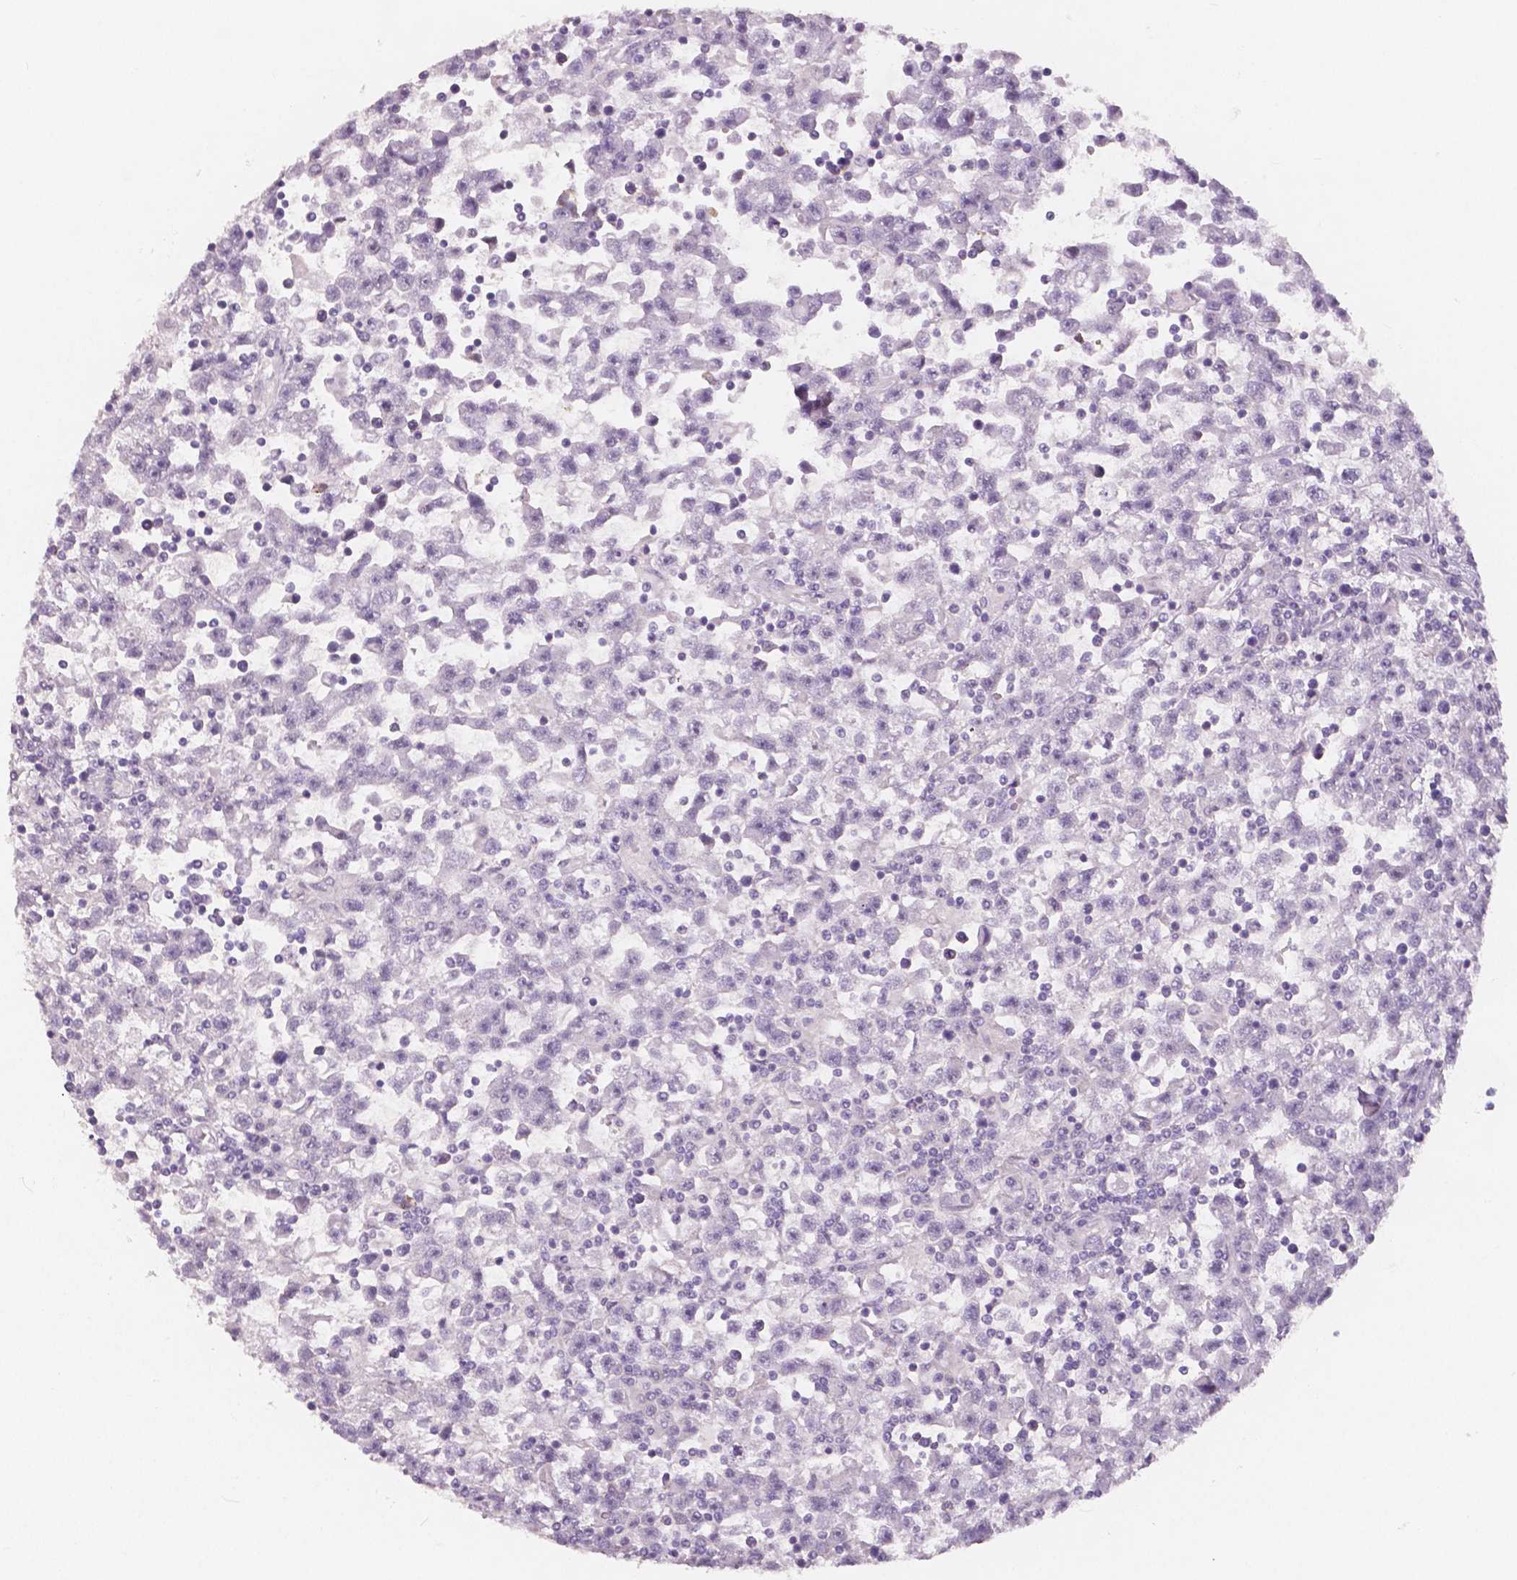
{"staining": {"intensity": "negative", "quantity": "none", "location": "none"}, "tissue": "testis cancer", "cell_type": "Tumor cells", "image_type": "cancer", "snomed": [{"axis": "morphology", "description": "Seminoma, NOS"}, {"axis": "topography", "description": "Testis"}], "caption": "Human testis cancer (seminoma) stained for a protein using immunohistochemistry exhibits no staining in tumor cells.", "gene": "APOA4", "patient": {"sex": "male", "age": 31}}